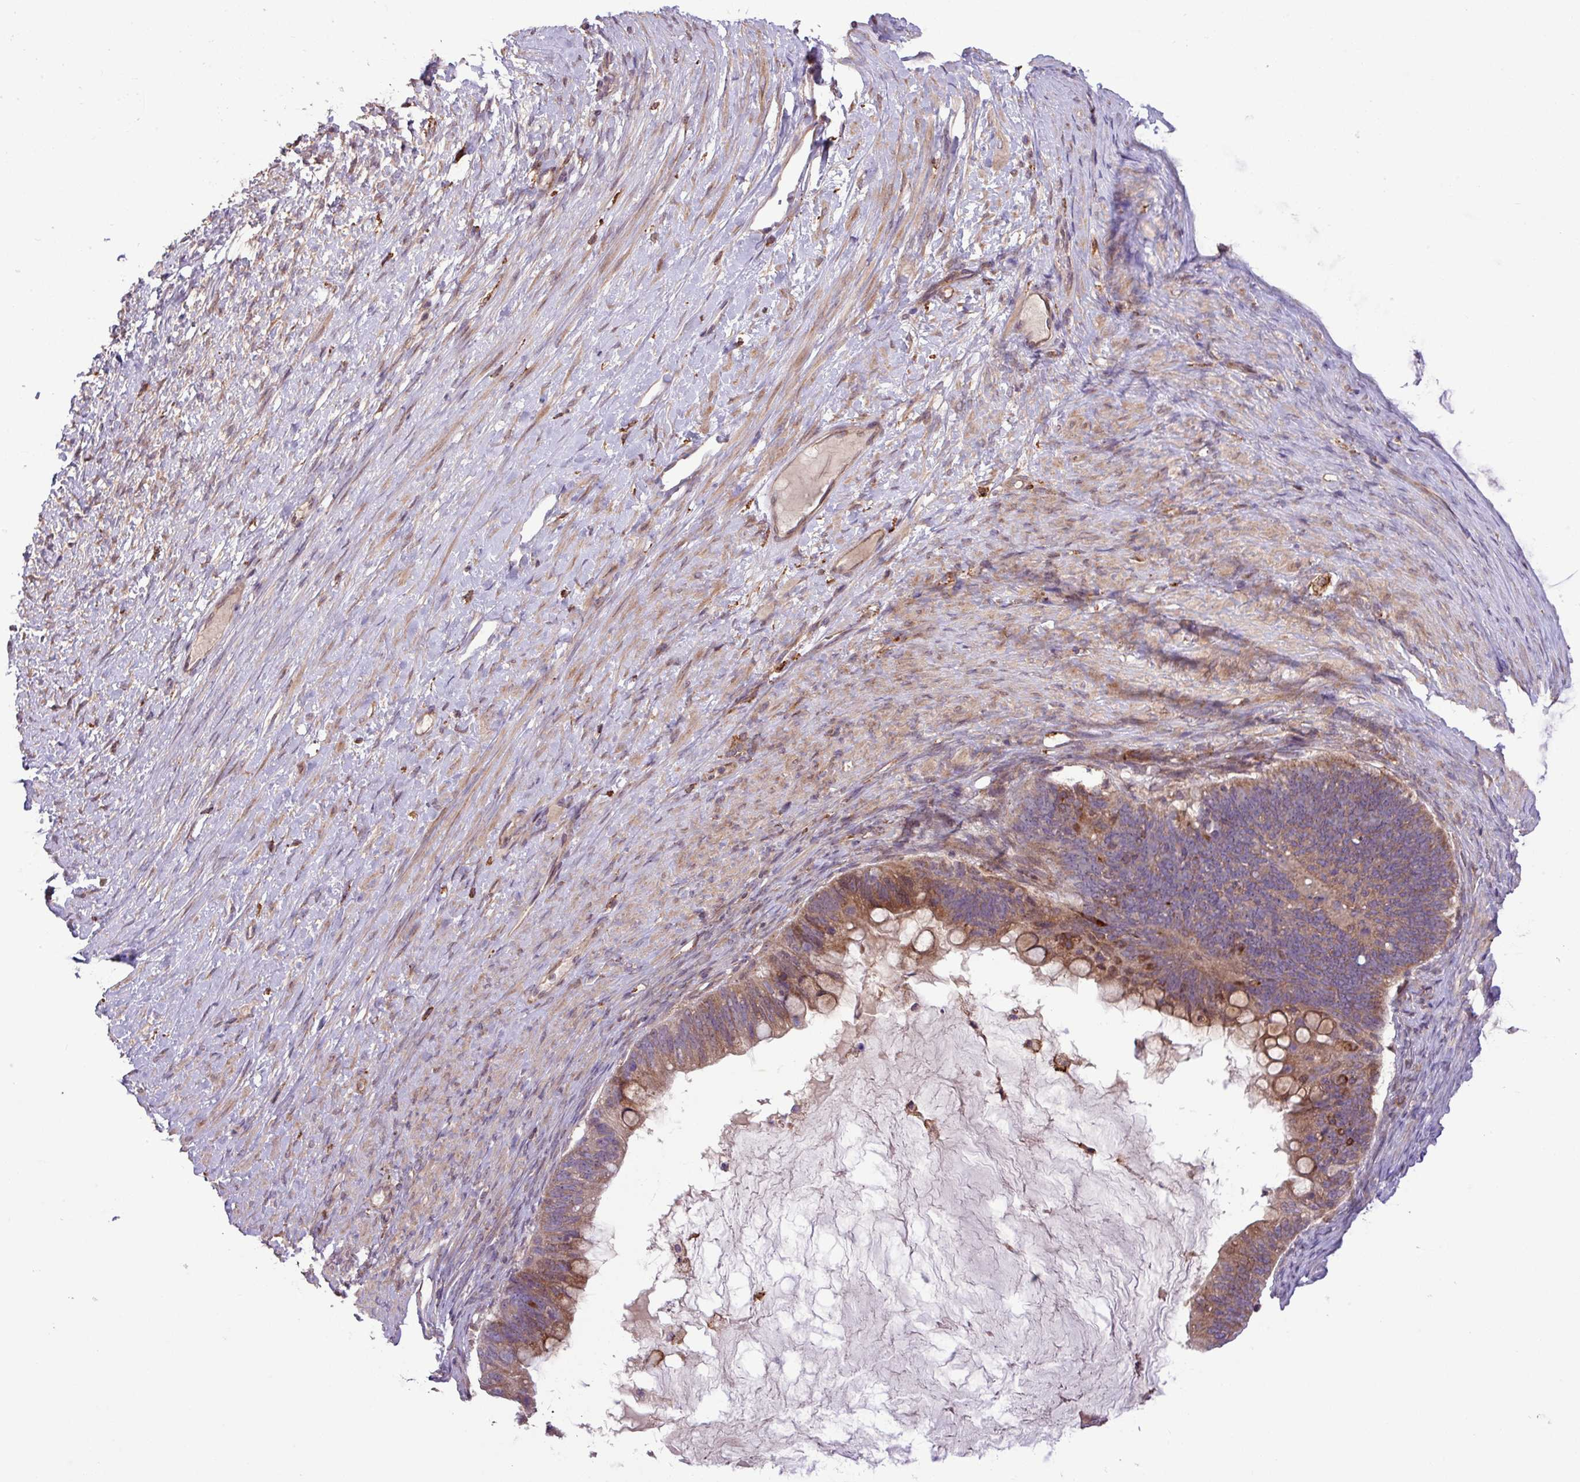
{"staining": {"intensity": "moderate", "quantity": ">75%", "location": "cytoplasmic/membranous"}, "tissue": "ovarian cancer", "cell_type": "Tumor cells", "image_type": "cancer", "snomed": [{"axis": "morphology", "description": "Cystadenocarcinoma, mucinous, NOS"}, {"axis": "topography", "description": "Ovary"}], "caption": "Protein expression analysis of human ovarian cancer (mucinous cystadenocarcinoma) reveals moderate cytoplasmic/membranous expression in about >75% of tumor cells.", "gene": "ARHGEF25", "patient": {"sex": "female", "age": 61}}